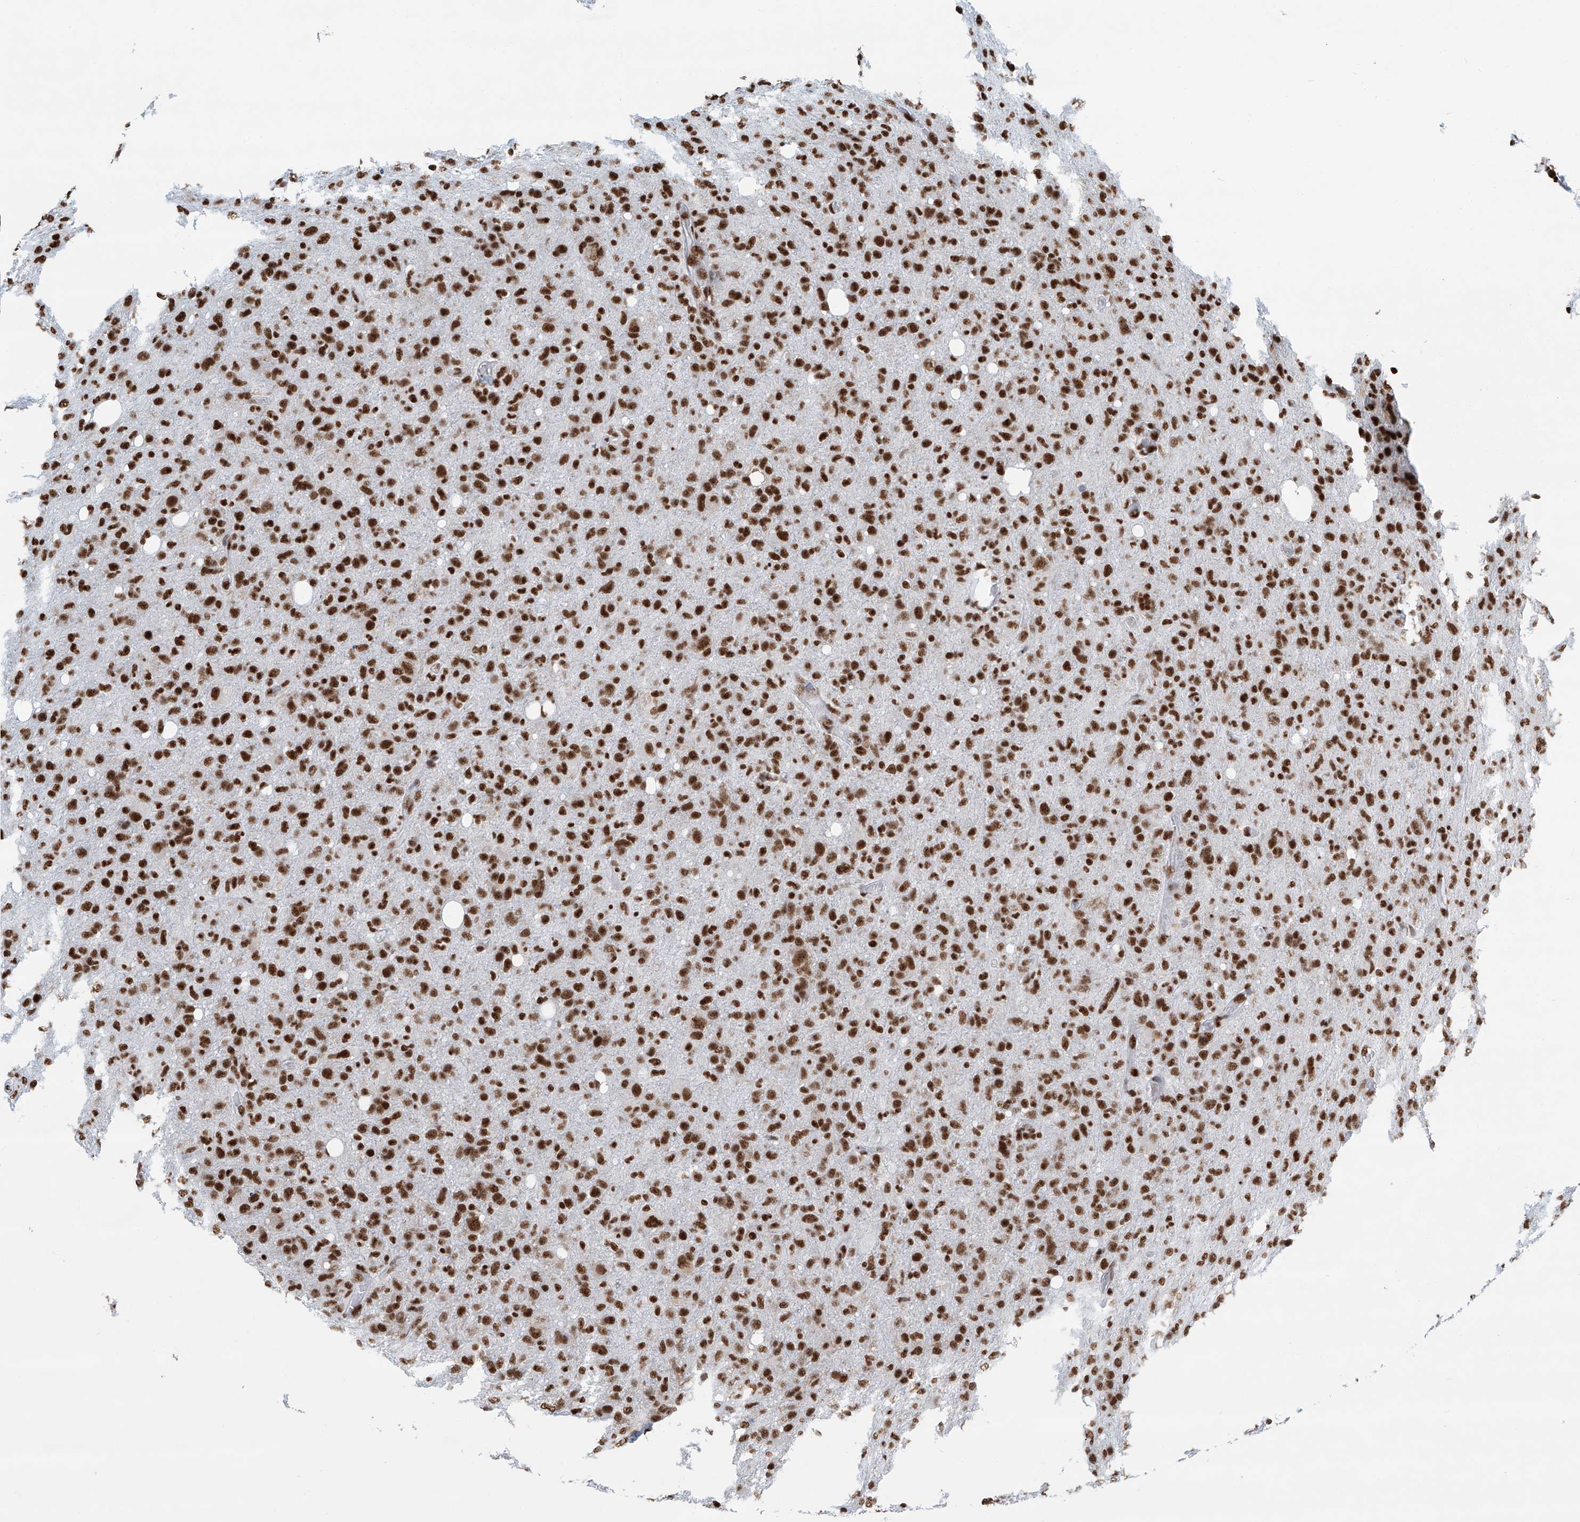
{"staining": {"intensity": "strong", "quantity": ">75%", "location": "nuclear"}, "tissue": "glioma", "cell_type": "Tumor cells", "image_type": "cancer", "snomed": [{"axis": "morphology", "description": "Glioma, malignant, High grade"}, {"axis": "topography", "description": "Brain"}], "caption": "Immunohistochemistry (IHC) (DAB (3,3'-diaminobenzidine)) staining of malignant glioma (high-grade) shows strong nuclear protein positivity in about >75% of tumor cells. The staining was performed using DAB (3,3'-diaminobenzidine), with brown indicating positive protein expression. Nuclei are stained blue with hematoxylin.", "gene": "SARNP", "patient": {"sex": "female", "age": 57}}